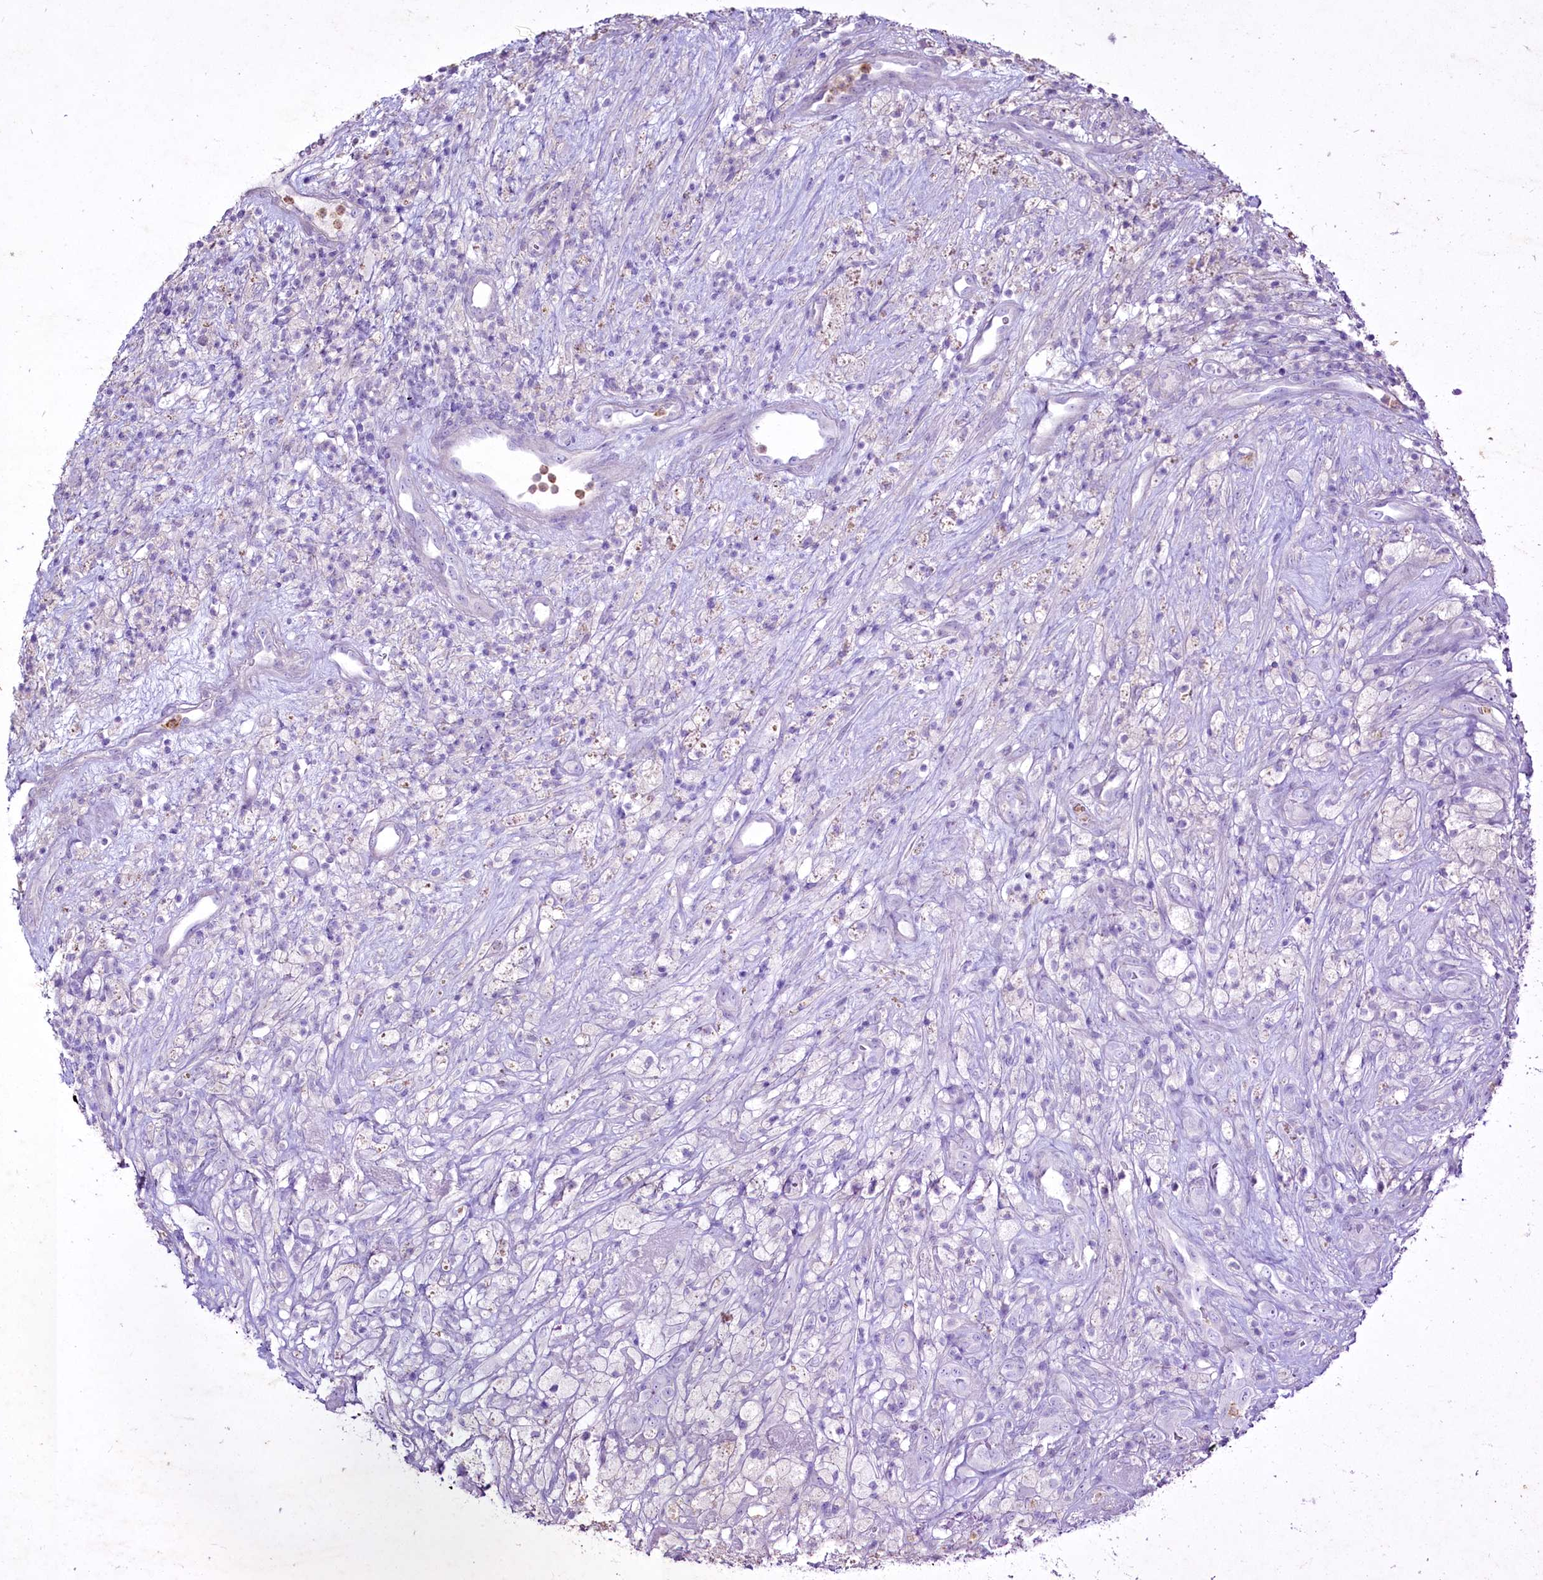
{"staining": {"intensity": "negative", "quantity": "none", "location": "none"}, "tissue": "glioma", "cell_type": "Tumor cells", "image_type": "cancer", "snomed": [{"axis": "morphology", "description": "Glioma, malignant, High grade"}, {"axis": "topography", "description": "Brain"}], "caption": "An IHC image of high-grade glioma (malignant) is shown. There is no staining in tumor cells of high-grade glioma (malignant).", "gene": "FAM209B", "patient": {"sex": "male", "age": 69}}